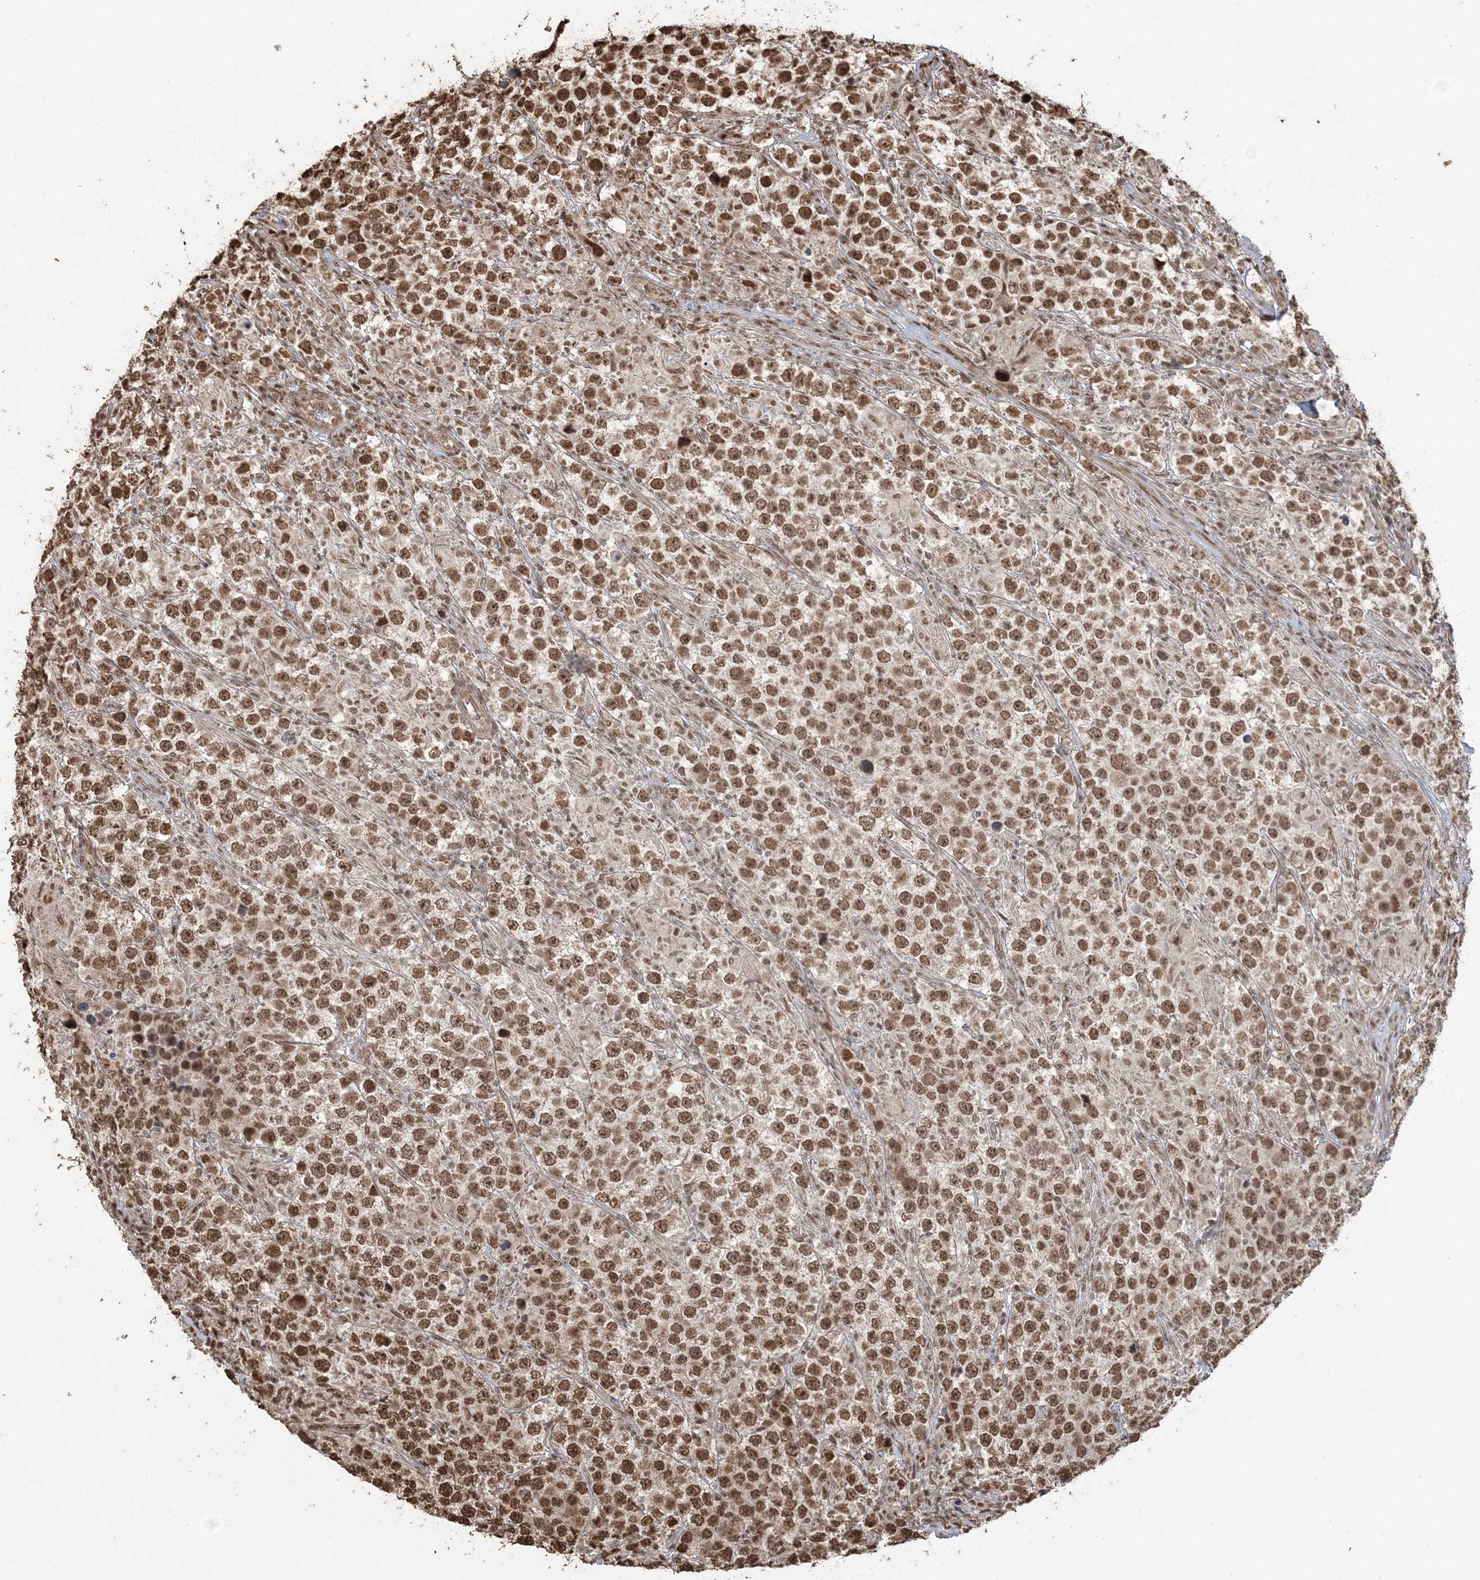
{"staining": {"intensity": "moderate", "quantity": ">75%", "location": "nuclear"}, "tissue": "testis cancer", "cell_type": "Tumor cells", "image_type": "cancer", "snomed": [{"axis": "morphology", "description": "Normal tissue, NOS"}, {"axis": "morphology", "description": "Urothelial carcinoma, High grade"}, {"axis": "morphology", "description": "Seminoma, NOS"}, {"axis": "morphology", "description": "Carcinoma, Embryonal, NOS"}, {"axis": "topography", "description": "Urinary bladder"}, {"axis": "topography", "description": "Testis"}], "caption": "Protein expression analysis of human testis embryonal carcinoma reveals moderate nuclear expression in approximately >75% of tumor cells.", "gene": "ZNF839", "patient": {"sex": "male", "age": 41}}